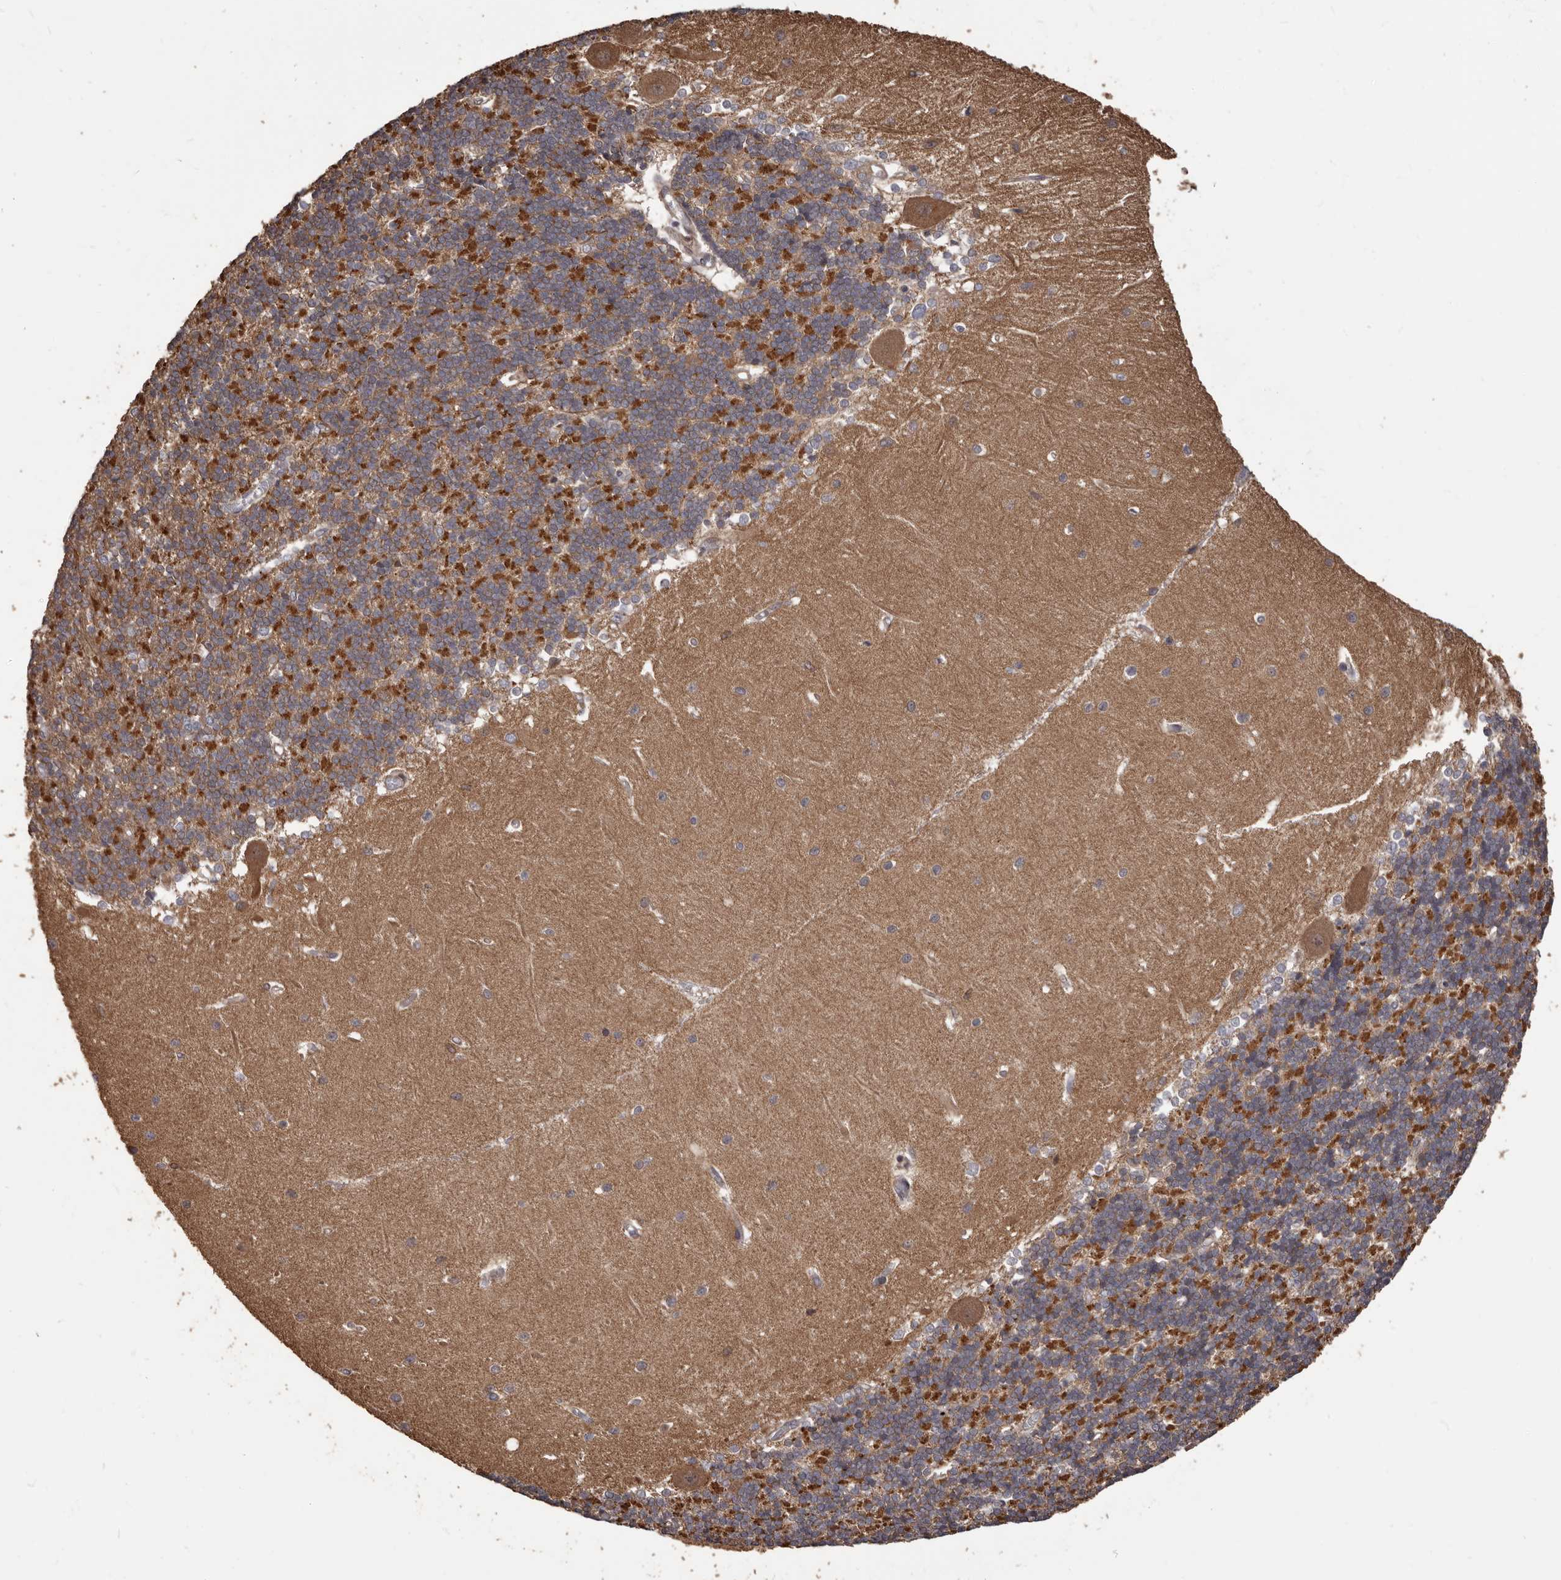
{"staining": {"intensity": "moderate", "quantity": "25%-75%", "location": "cytoplasmic/membranous"}, "tissue": "cerebellum", "cell_type": "Cells in granular layer", "image_type": "normal", "snomed": [{"axis": "morphology", "description": "Normal tissue, NOS"}, {"axis": "topography", "description": "Cerebellum"}], "caption": "Immunohistochemical staining of normal cerebellum demonstrates 25%-75% levels of moderate cytoplasmic/membranous protein positivity in approximately 25%-75% of cells in granular layer.", "gene": "ZCCHC7", "patient": {"sex": "male", "age": 37}}